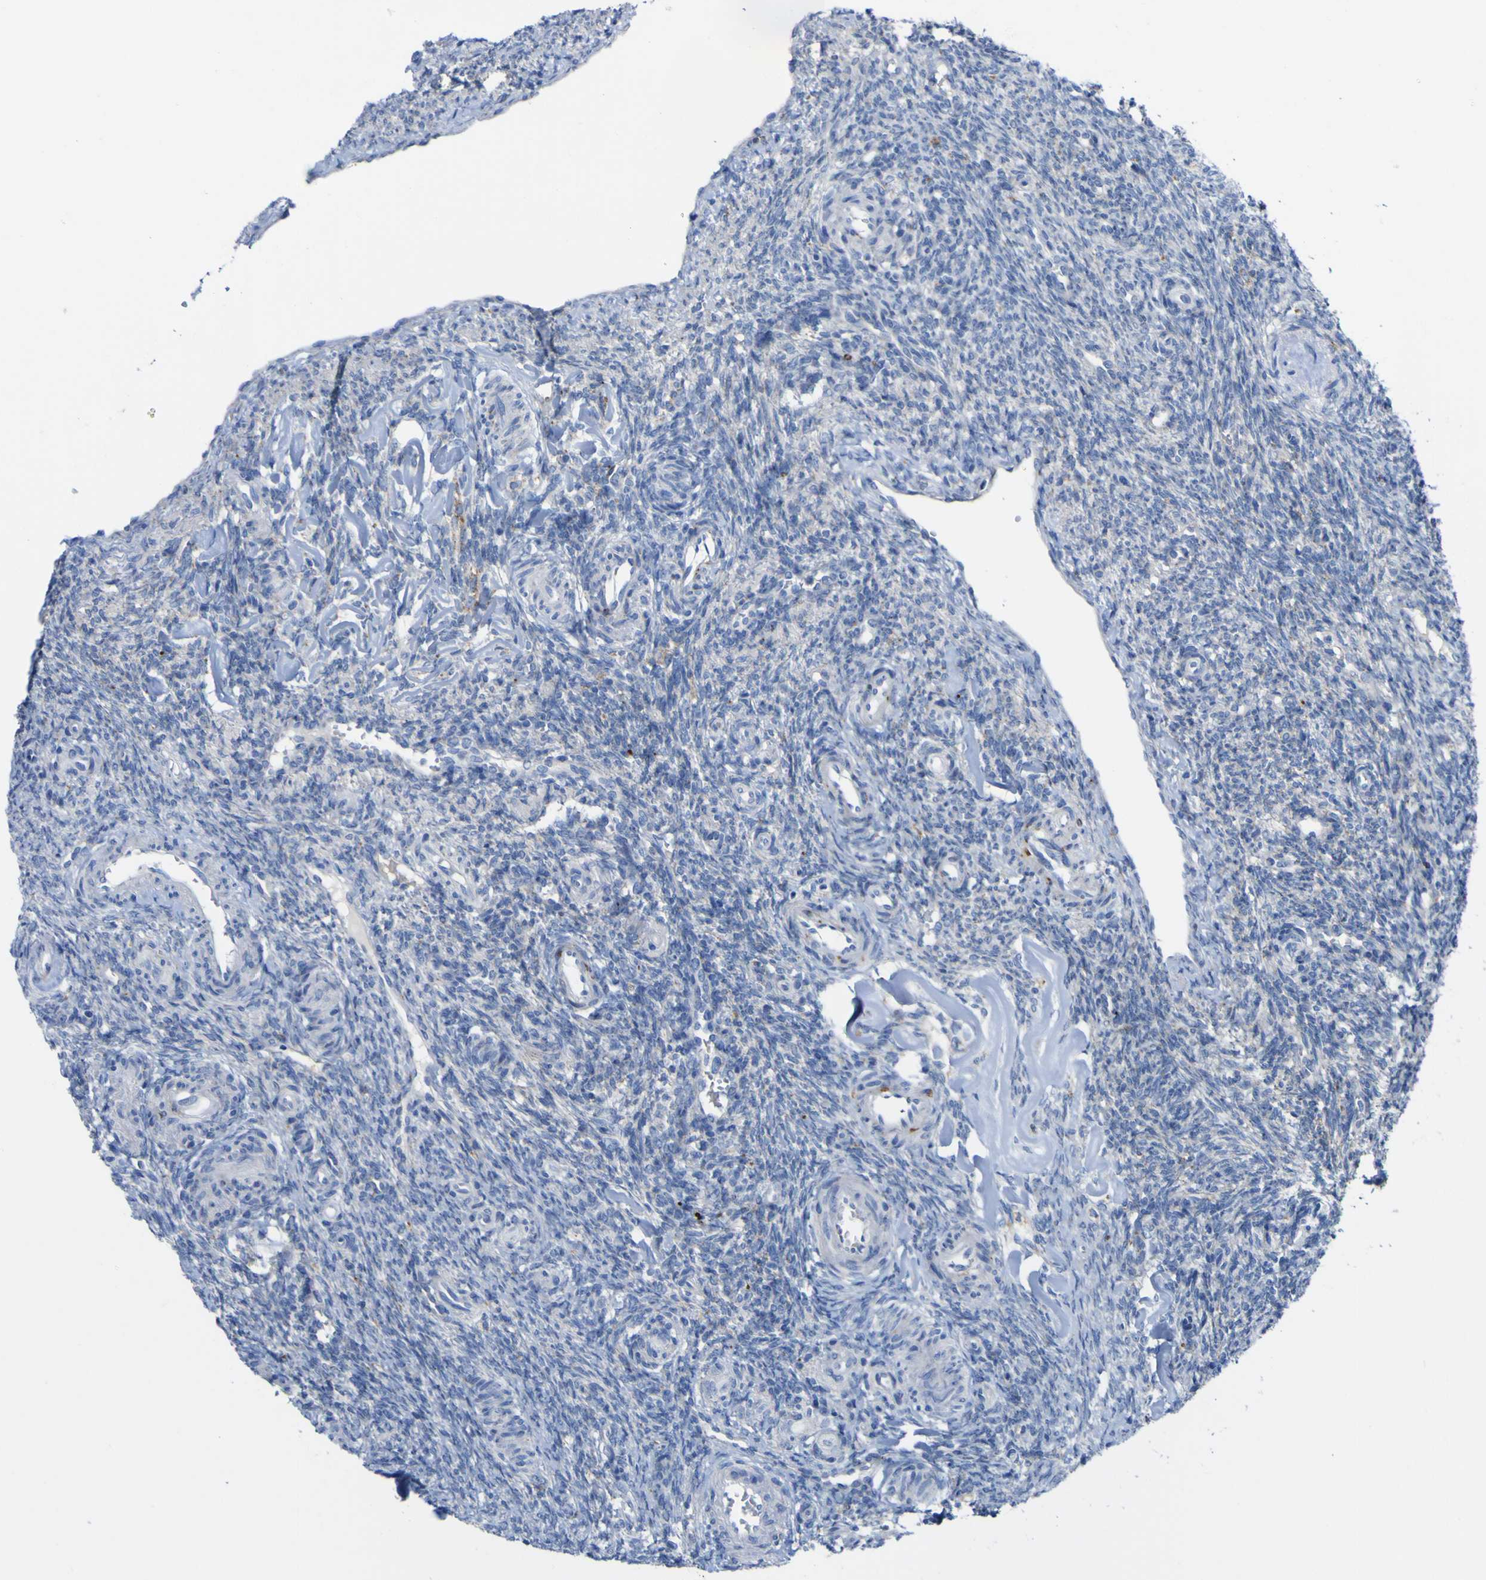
{"staining": {"intensity": "strong", "quantity": "<25%", "location": "cytoplasmic/membranous"}, "tissue": "ovary", "cell_type": "Ovarian stroma cells", "image_type": "normal", "snomed": [{"axis": "morphology", "description": "Normal tissue, NOS"}, {"axis": "topography", "description": "Ovary"}], "caption": "Protein expression analysis of normal ovary displays strong cytoplasmic/membranous staining in approximately <25% of ovarian stroma cells.", "gene": "PTPRF", "patient": {"sex": "female", "age": 41}}